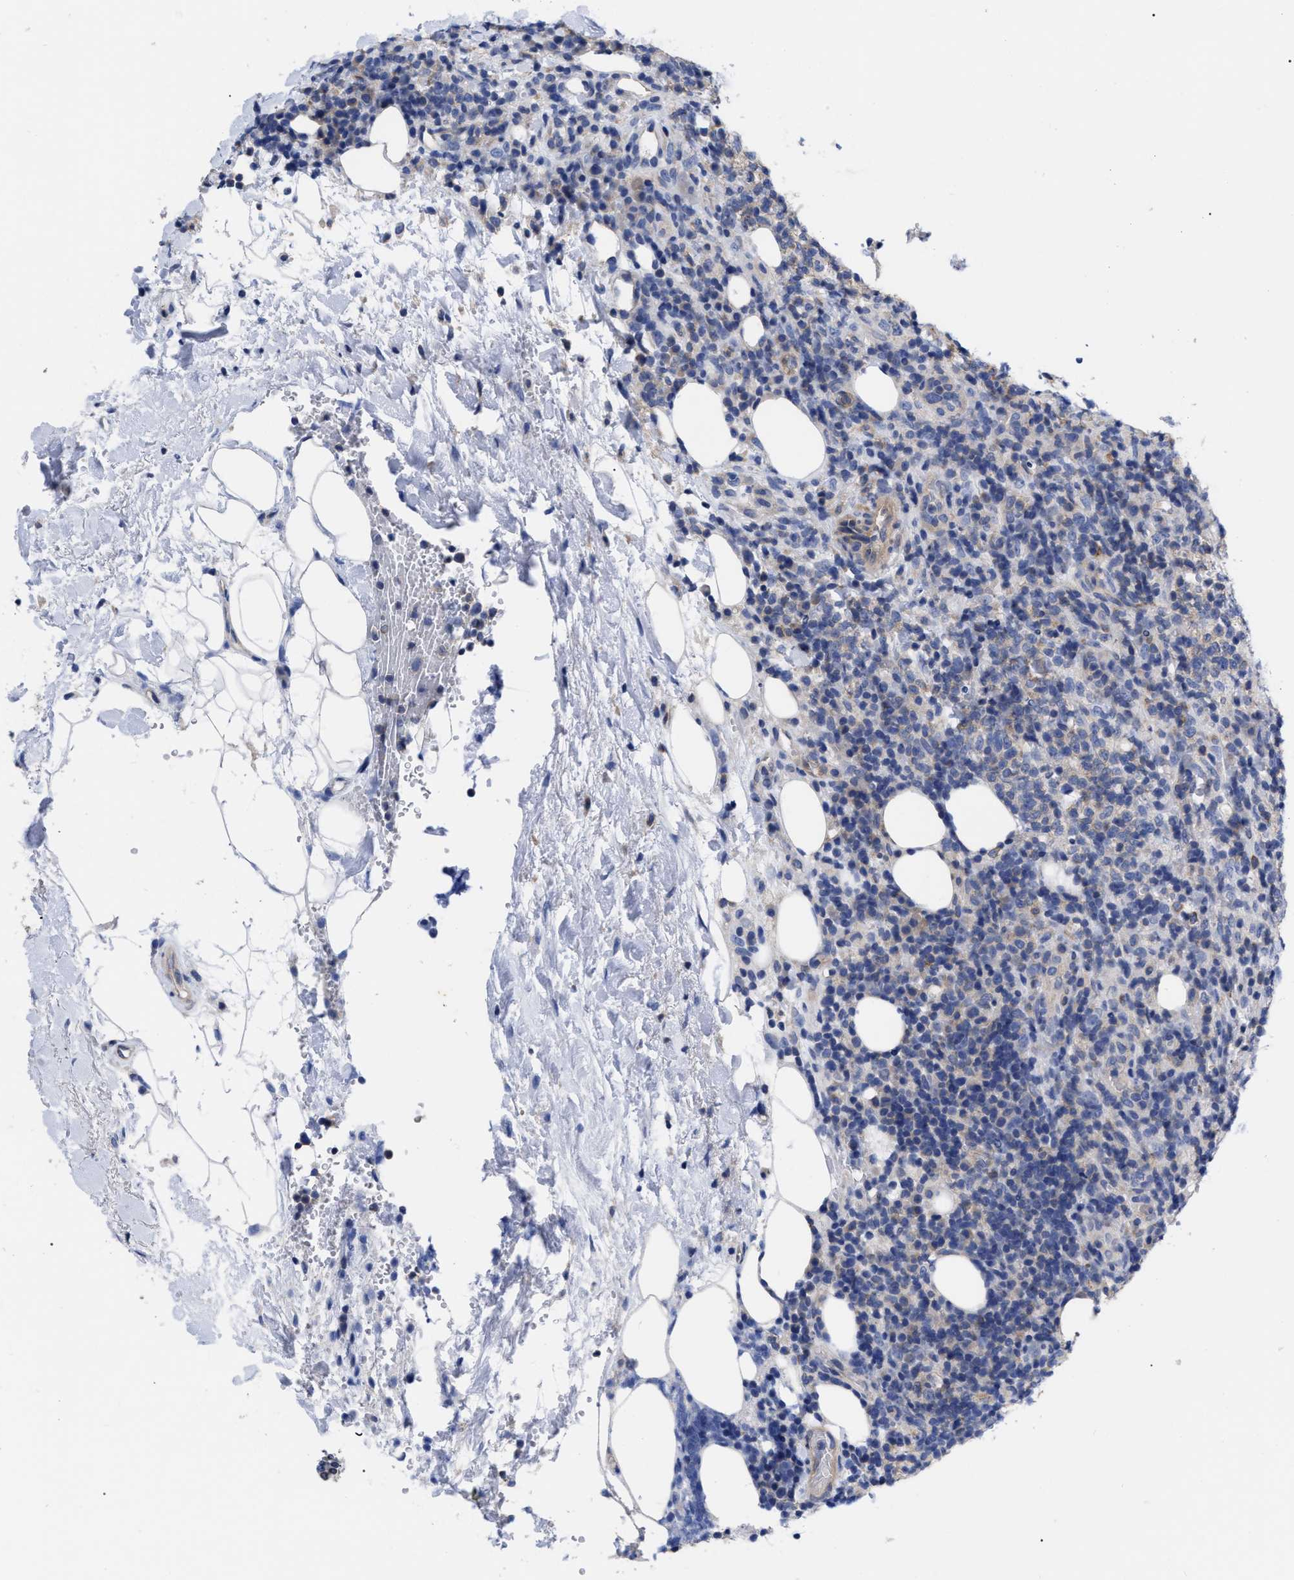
{"staining": {"intensity": "negative", "quantity": "none", "location": "none"}, "tissue": "lymphoma", "cell_type": "Tumor cells", "image_type": "cancer", "snomed": [{"axis": "morphology", "description": "Malignant lymphoma, non-Hodgkin's type, High grade"}, {"axis": "topography", "description": "Lymph node"}], "caption": "Tumor cells show no significant protein staining in lymphoma.", "gene": "IRAG2", "patient": {"sex": "female", "age": 76}}